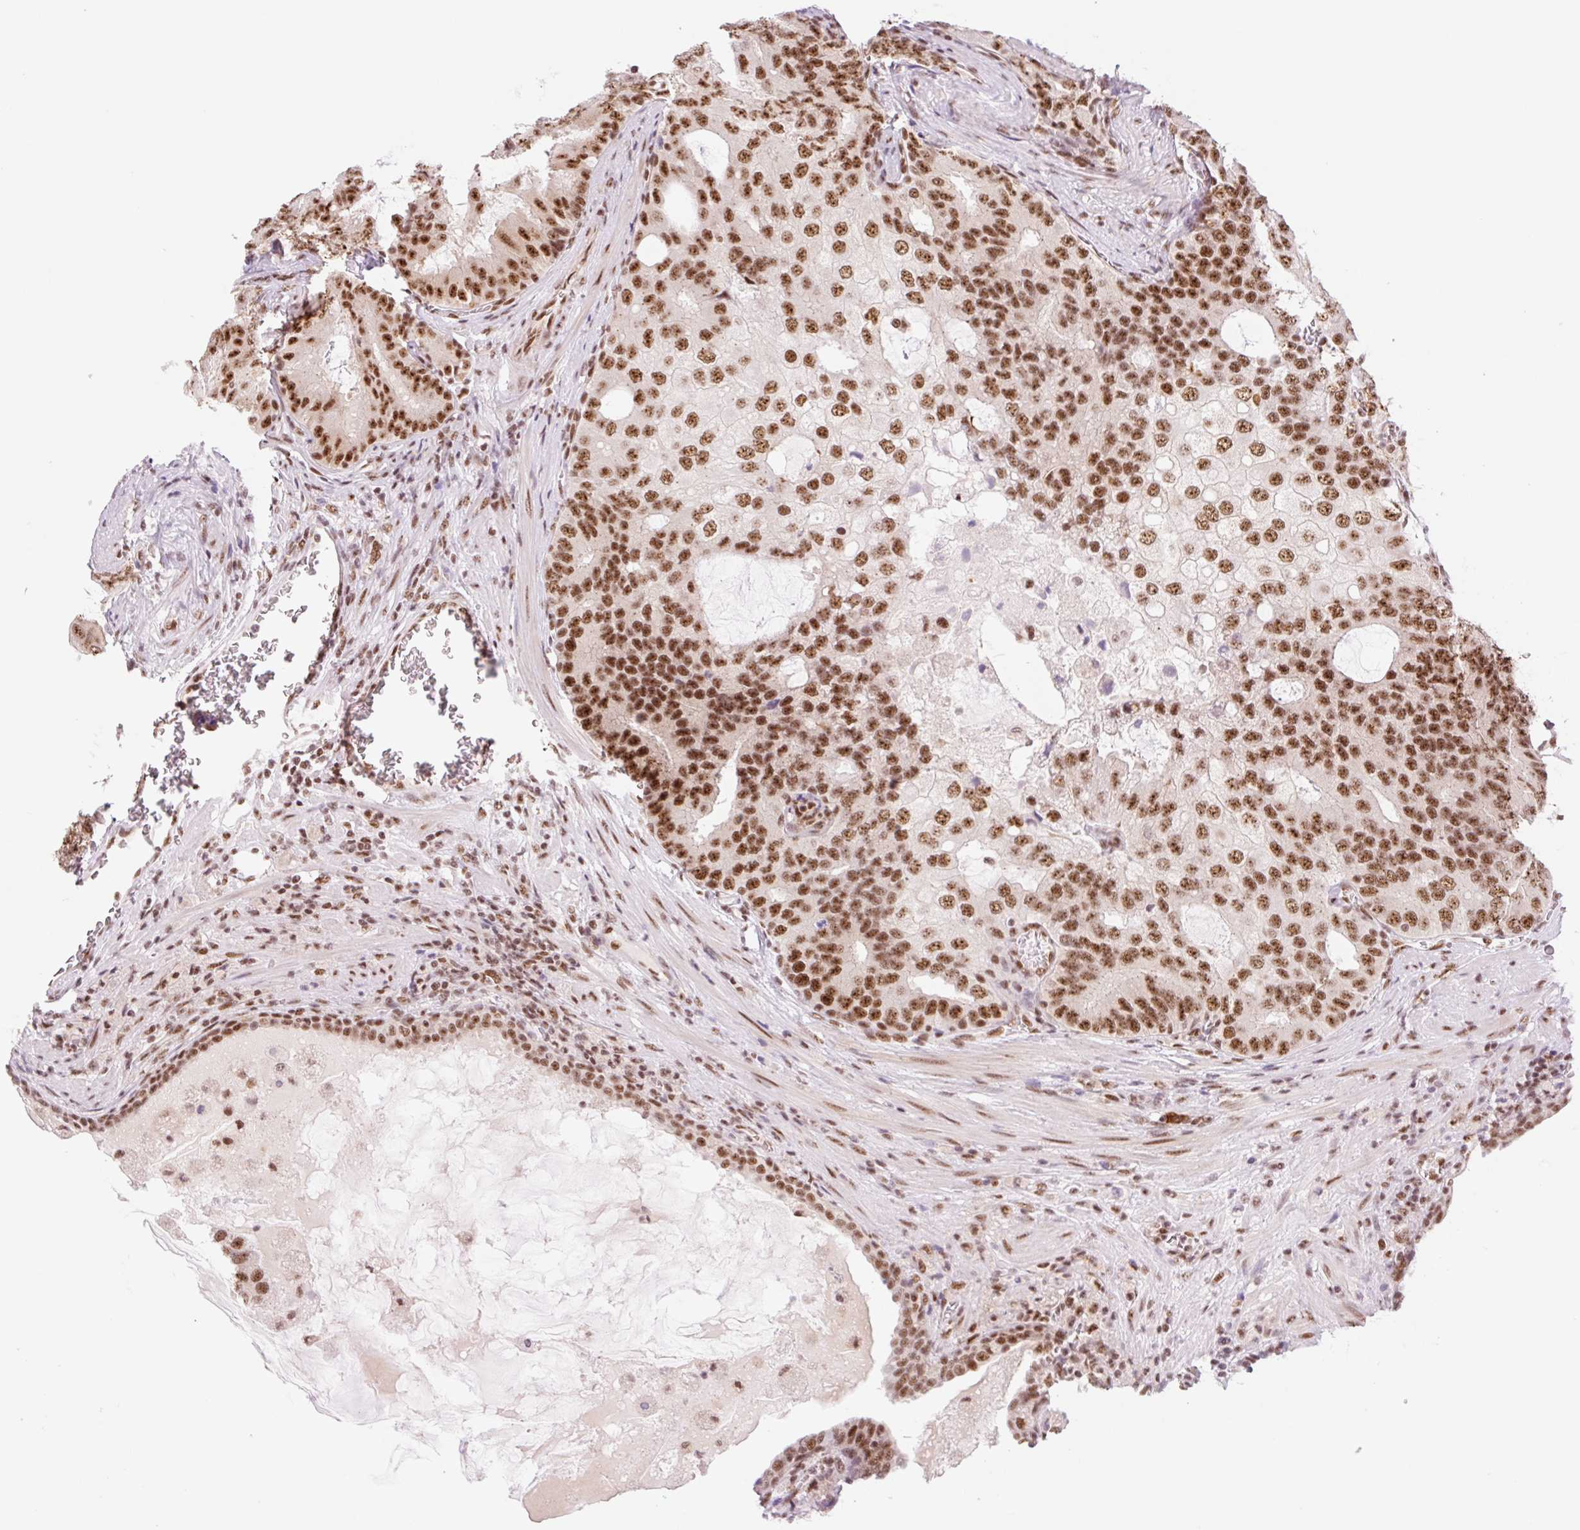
{"staining": {"intensity": "strong", "quantity": ">75%", "location": "nuclear"}, "tissue": "prostate cancer", "cell_type": "Tumor cells", "image_type": "cancer", "snomed": [{"axis": "morphology", "description": "Adenocarcinoma, High grade"}, {"axis": "topography", "description": "Prostate"}], "caption": "This histopathology image reveals adenocarcinoma (high-grade) (prostate) stained with immunohistochemistry (IHC) to label a protein in brown. The nuclear of tumor cells show strong positivity for the protein. Nuclei are counter-stained blue.", "gene": "PRDM11", "patient": {"sex": "male", "age": 55}}